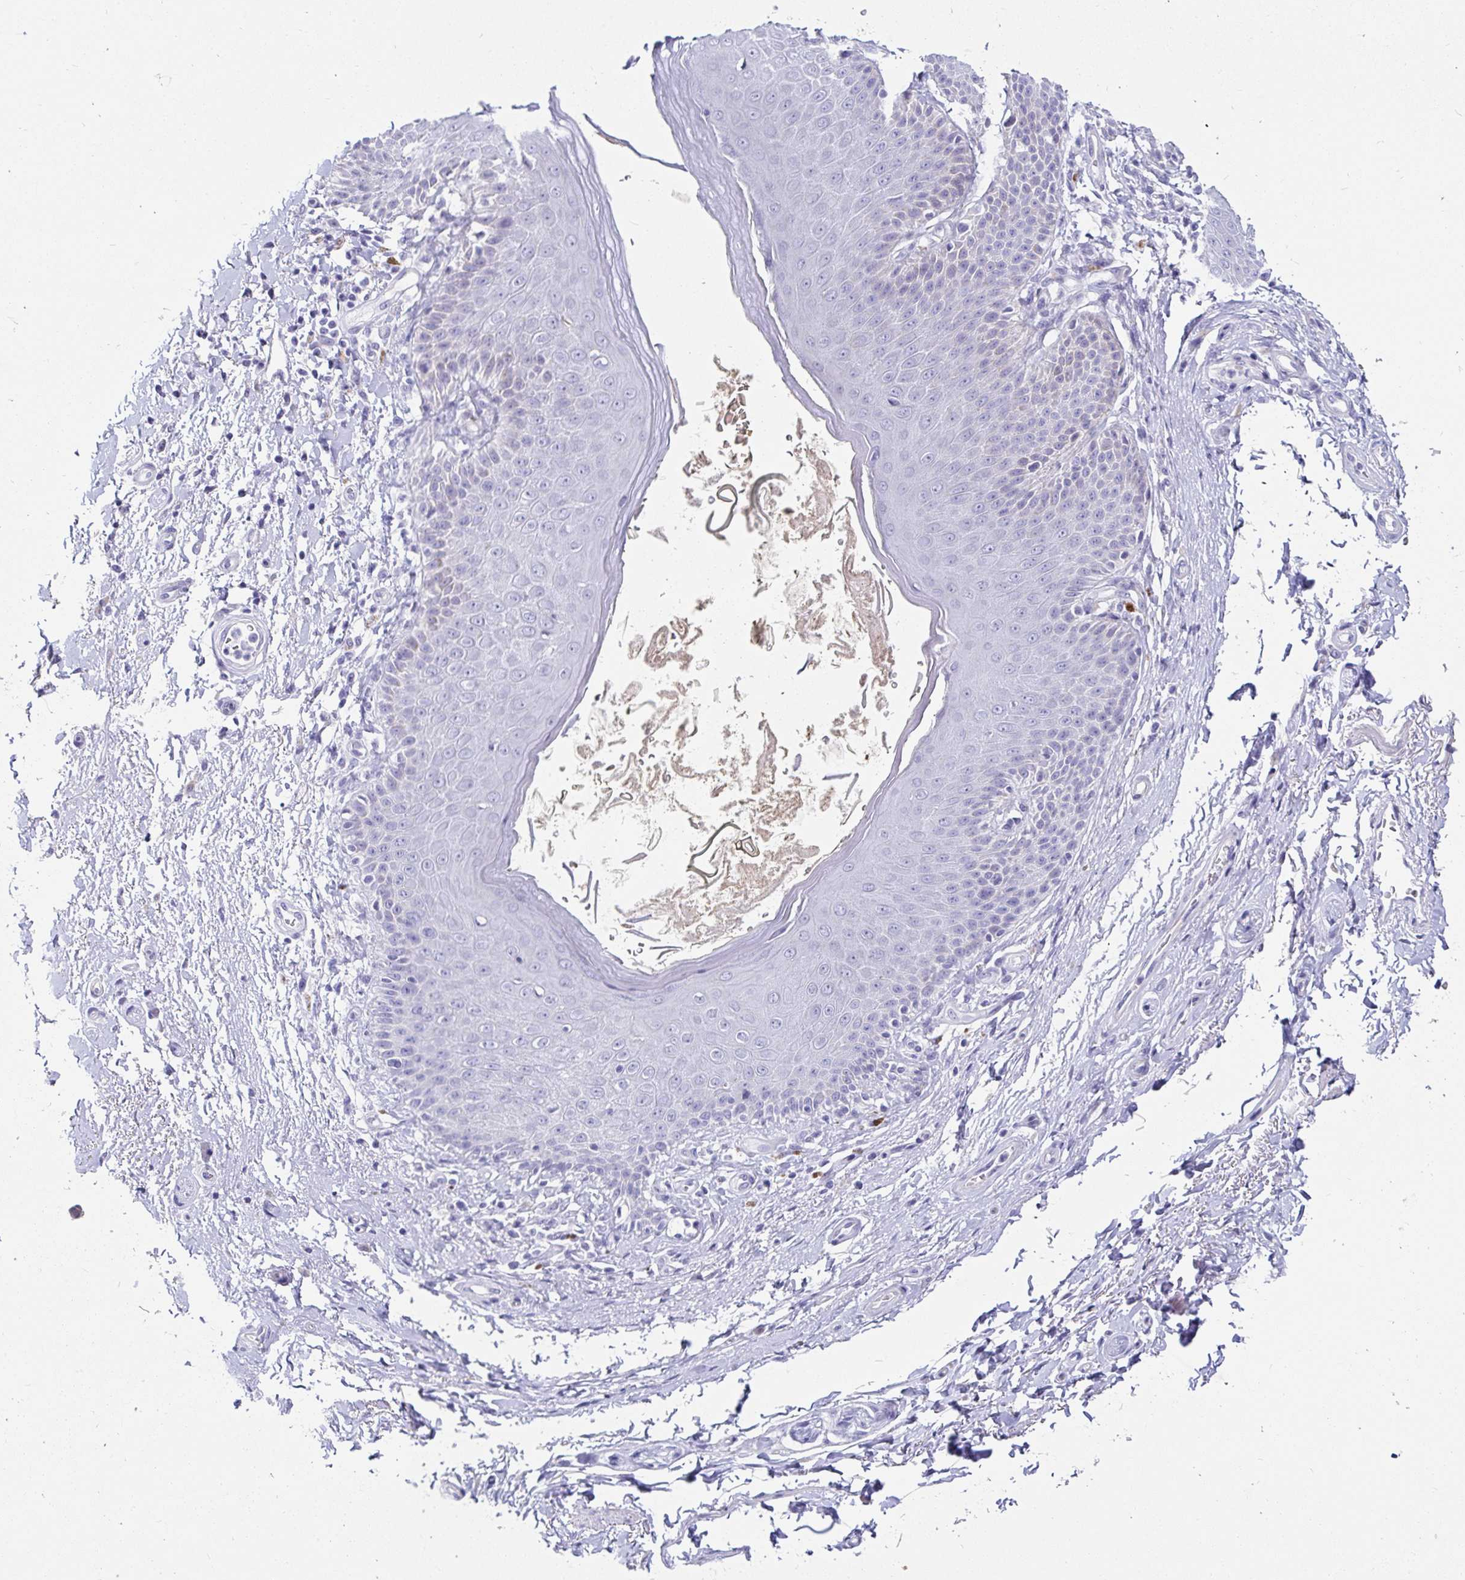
{"staining": {"intensity": "negative", "quantity": "none", "location": "none"}, "tissue": "adipose tissue", "cell_type": "Adipocytes", "image_type": "normal", "snomed": [{"axis": "morphology", "description": "Normal tissue, NOS"}, {"axis": "topography", "description": "Peripheral nerve tissue"}], "caption": "This photomicrograph is of unremarkable adipose tissue stained with immunohistochemistry (IHC) to label a protein in brown with the nuclei are counter-stained blue. There is no staining in adipocytes.", "gene": "C4orf17", "patient": {"sex": "male", "age": 51}}